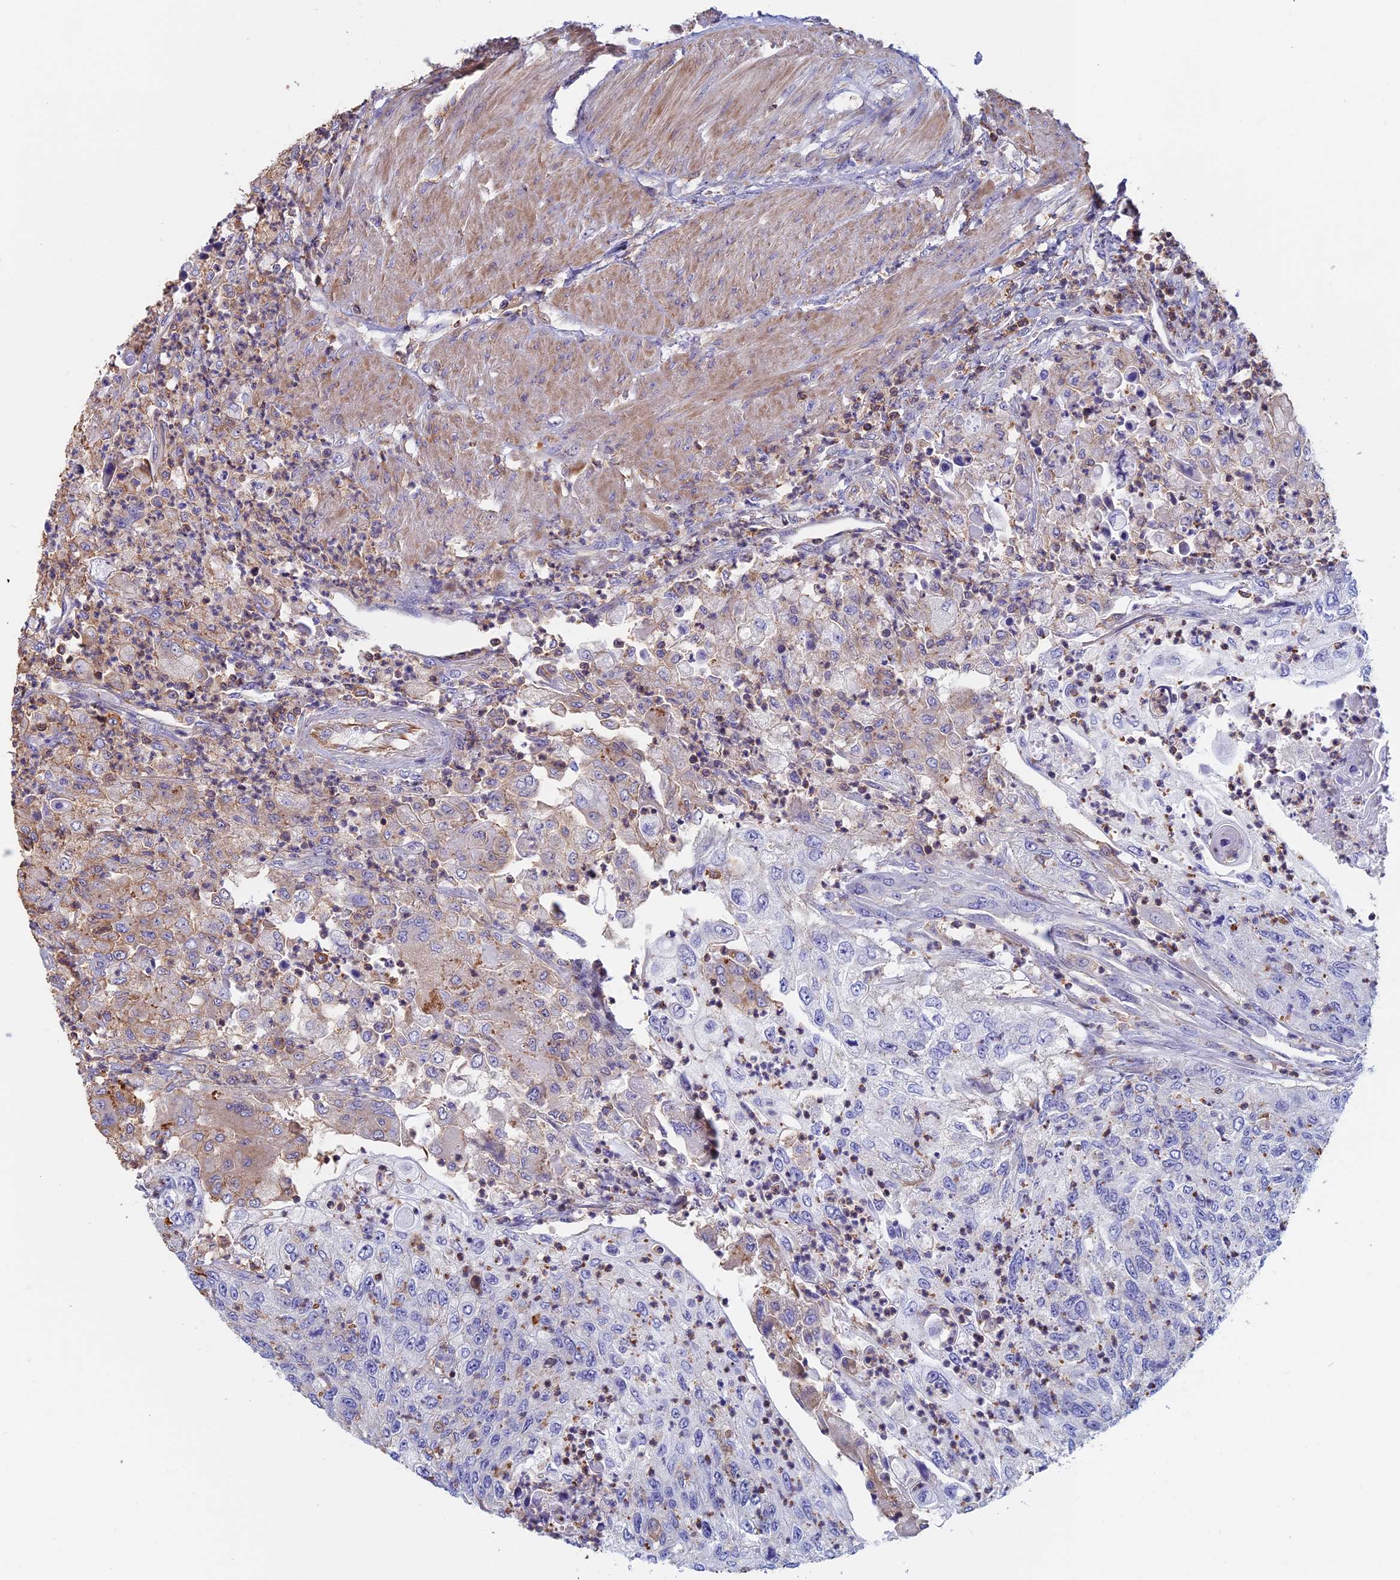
{"staining": {"intensity": "weak", "quantity": "<25%", "location": "cytoplasmic/membranous"}, "tissue": "urothelial cancer", "cell_type": "Tumor cells", "image_type": "cancer", "snomed": [{"axis": "morphology", "description": "Urothelial carcinoma, High grade"}, {"axis": "topography", "description": "Urinary bladder"}], "caption": "Tumor cells show no significant expression in urothelial cancer. Brightfield microscopy of IHC stained with DAB (3,3'-diaminobenzidine) (brown) and hematoxylin (blue), captured at high magnification.", "gene": "HSD17B8", "patient": {"sex": "female", "age": 60}}